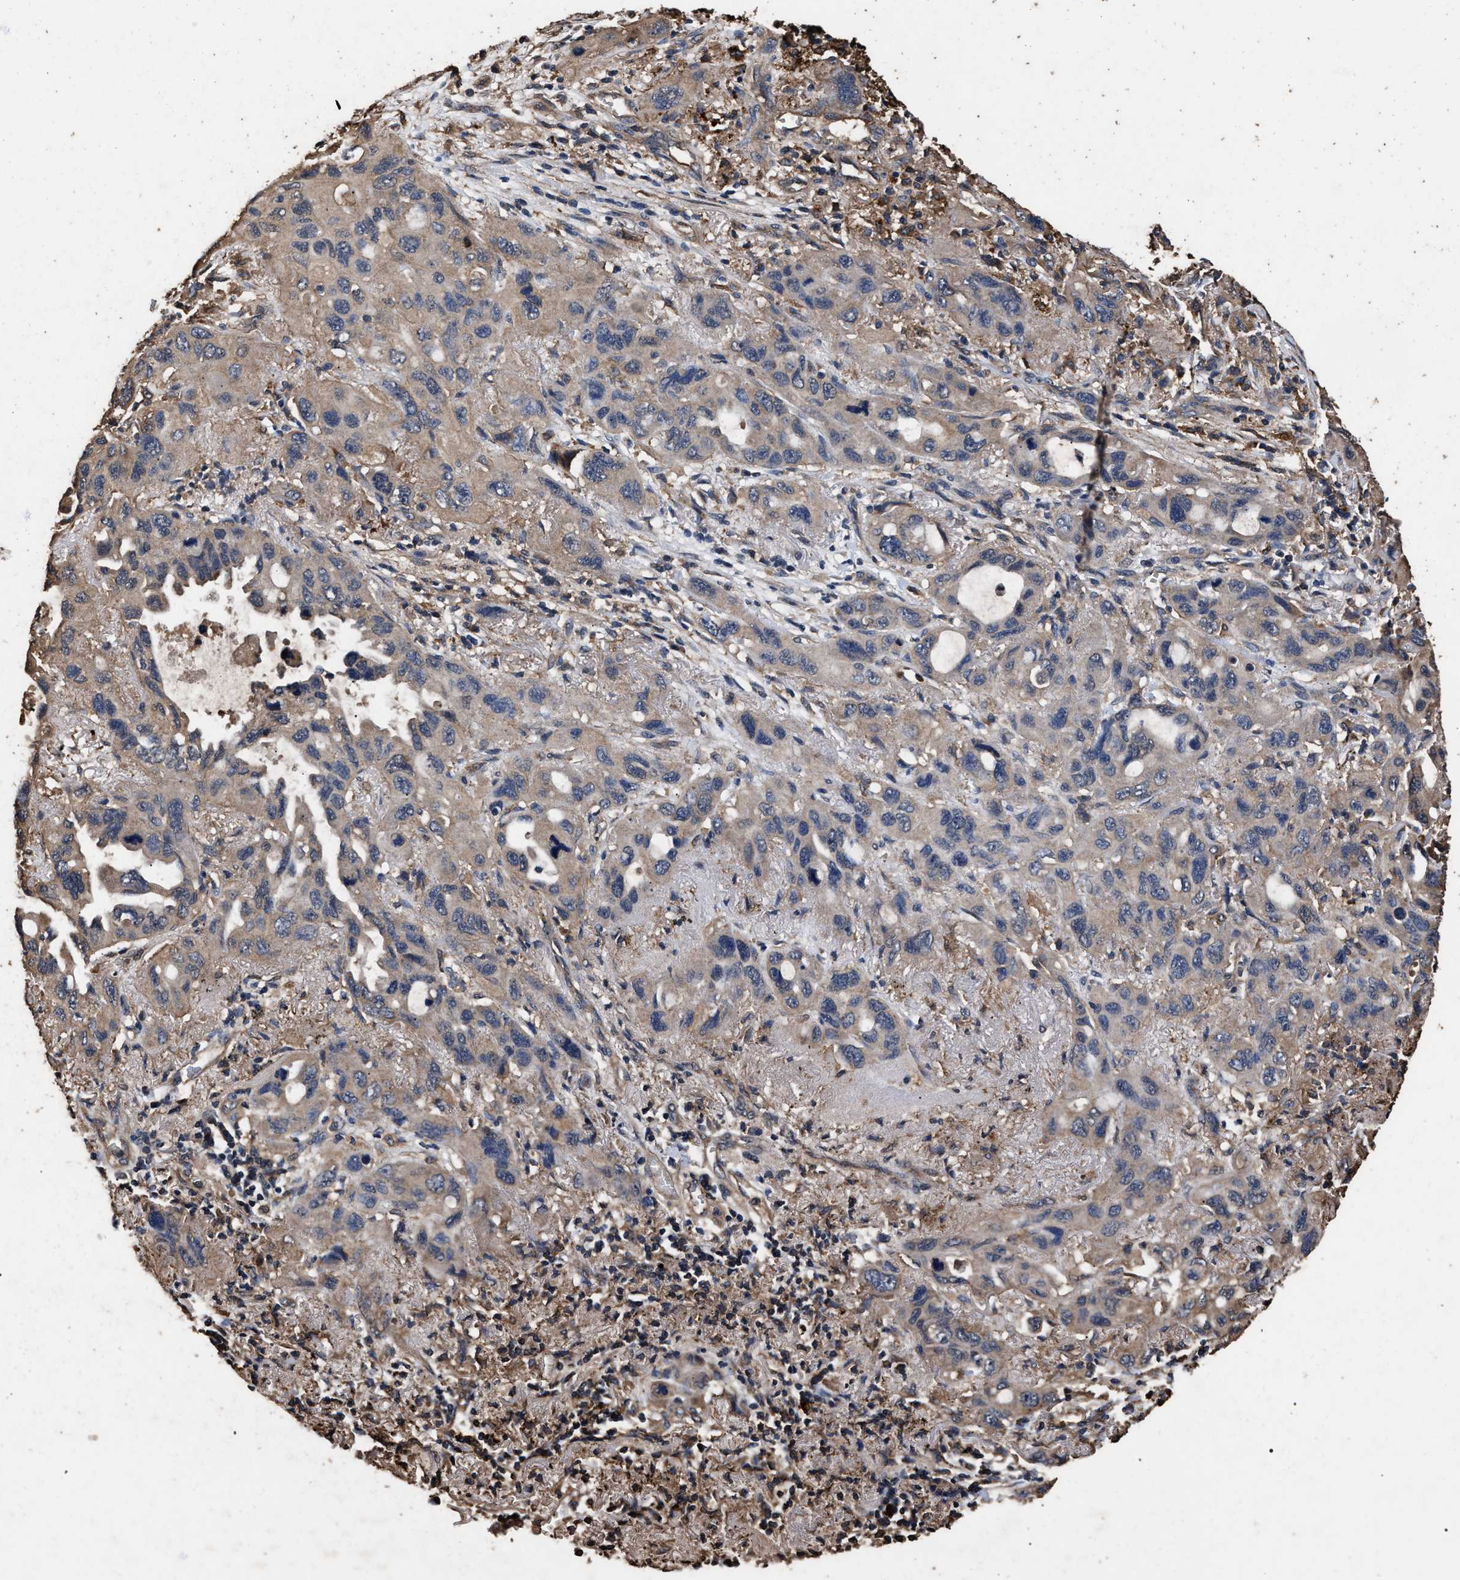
{"staining": {"intensity": "weak", "quantity": ">75%", "location": "cytoplasmic/membranous"}, "tissue": "lung cancer", "cell_type": "Tumor cells", "image_type": "cancer", "snomed": [{"axis": "morphology", "description": "Squamous cell carcinoma, NOS"}, {"axis": "topography", "description": "Lung"}], "caption": "A high-resolution micrograph shows immunohistochemistry staining of squamous cell carcinoma (lung), which displays weak cytoplasmic/membranous staining in about >75% of tumor cells.", "gene": "KYAT1", "patient": {"sex": "female", "age": 73}}